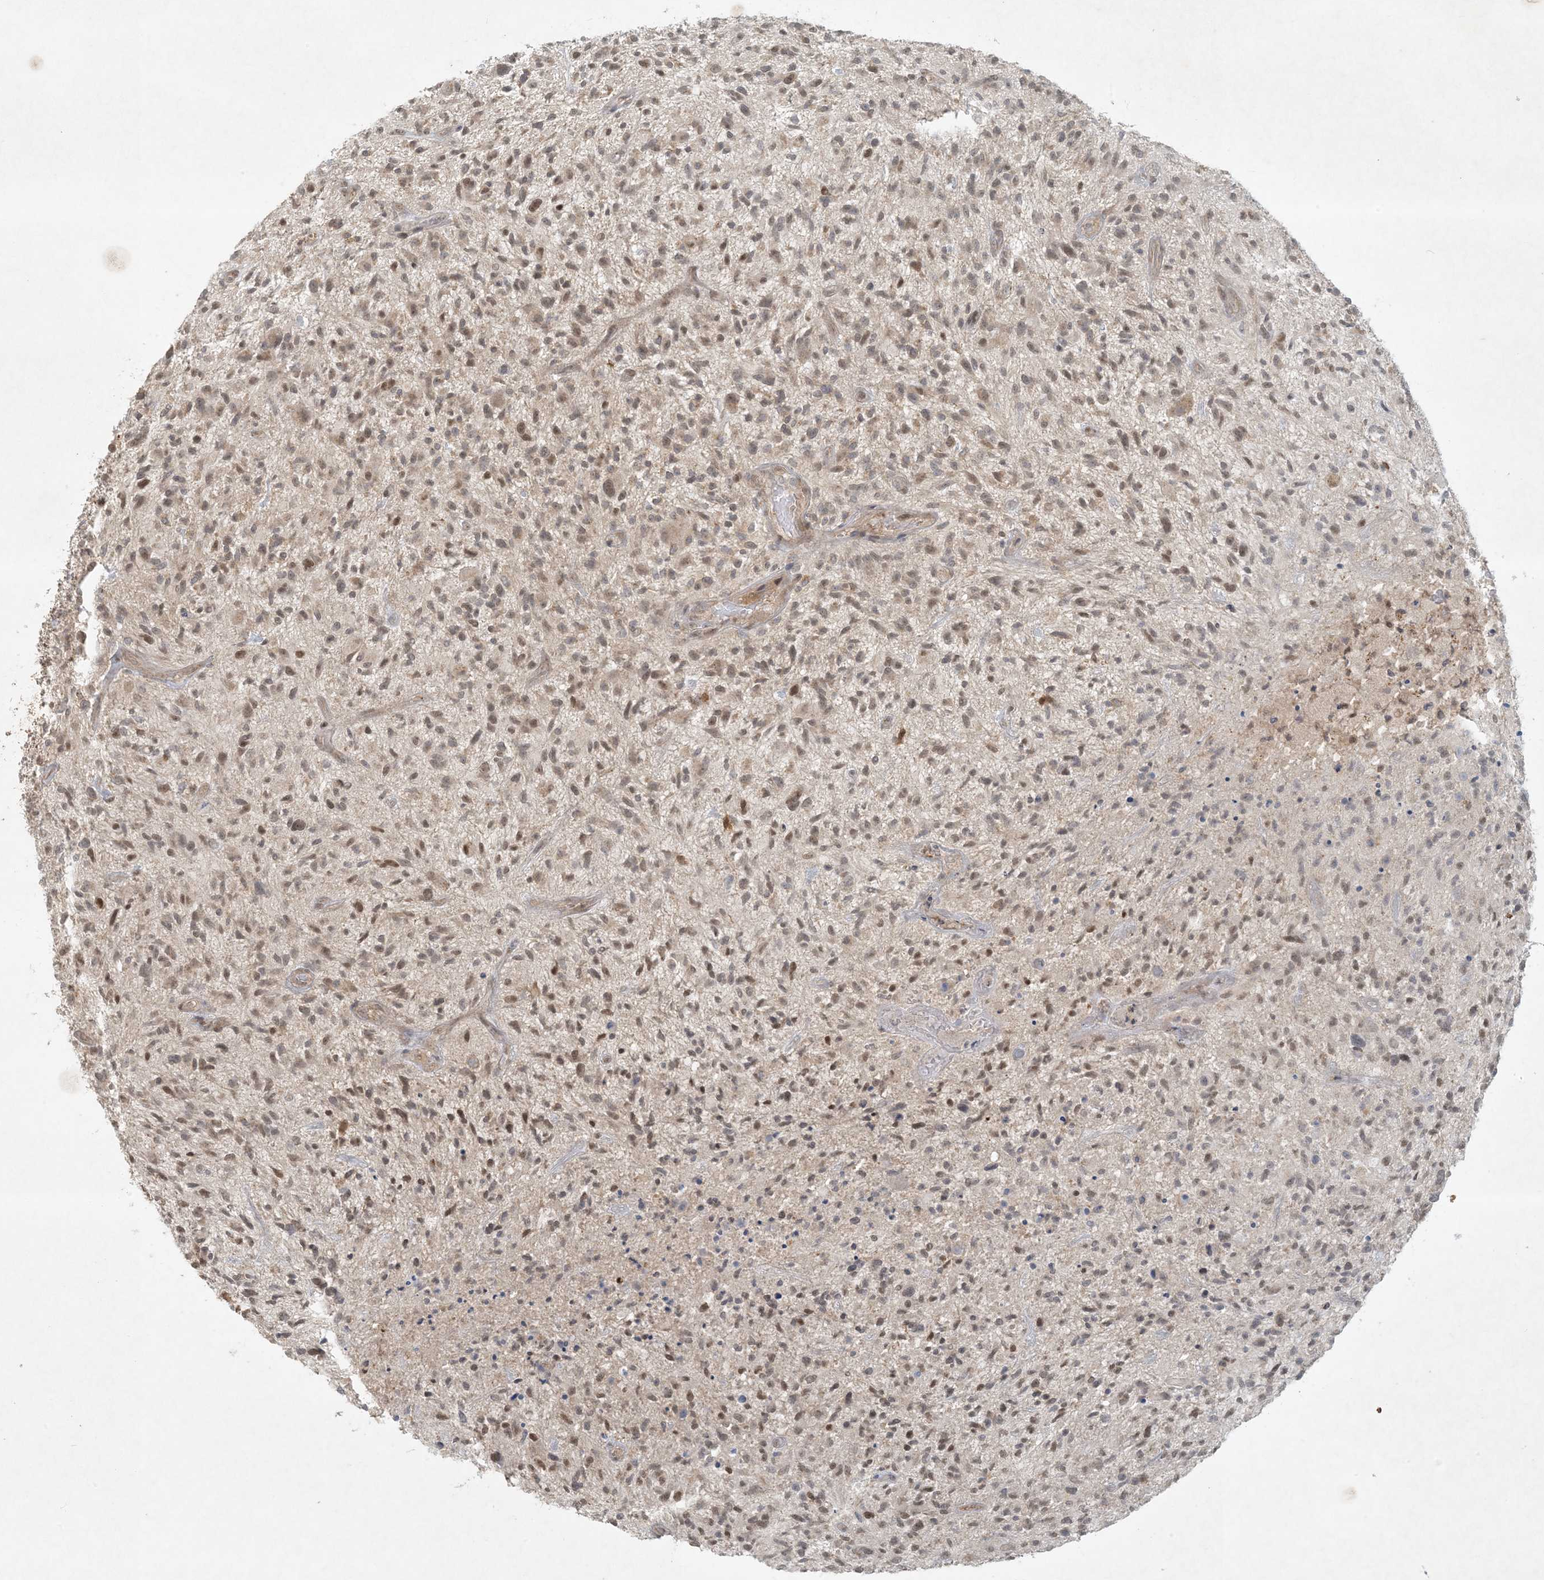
{"staining": {"intensity": "moderate", "quantity": "25%-75%", "location": "nuclear"}, "tissue": "glioma", "cell_type": "Tumor cells", "image_type": "cancer", "snomed": [{"axis": "morphology", "description": "Glioma, malignant, High grade"}, {"axis": "topography", "description": "Brain"}], "caption": "IHC histopathology image of malignant glioma (high-grade) stained for a protein (brown), which demonstrates medium levels of moderate nuclear positivity in about 25%-75% of tumor cells.", "gene": "BCORL1", "patient": {"sex": "male", "age": 47}}